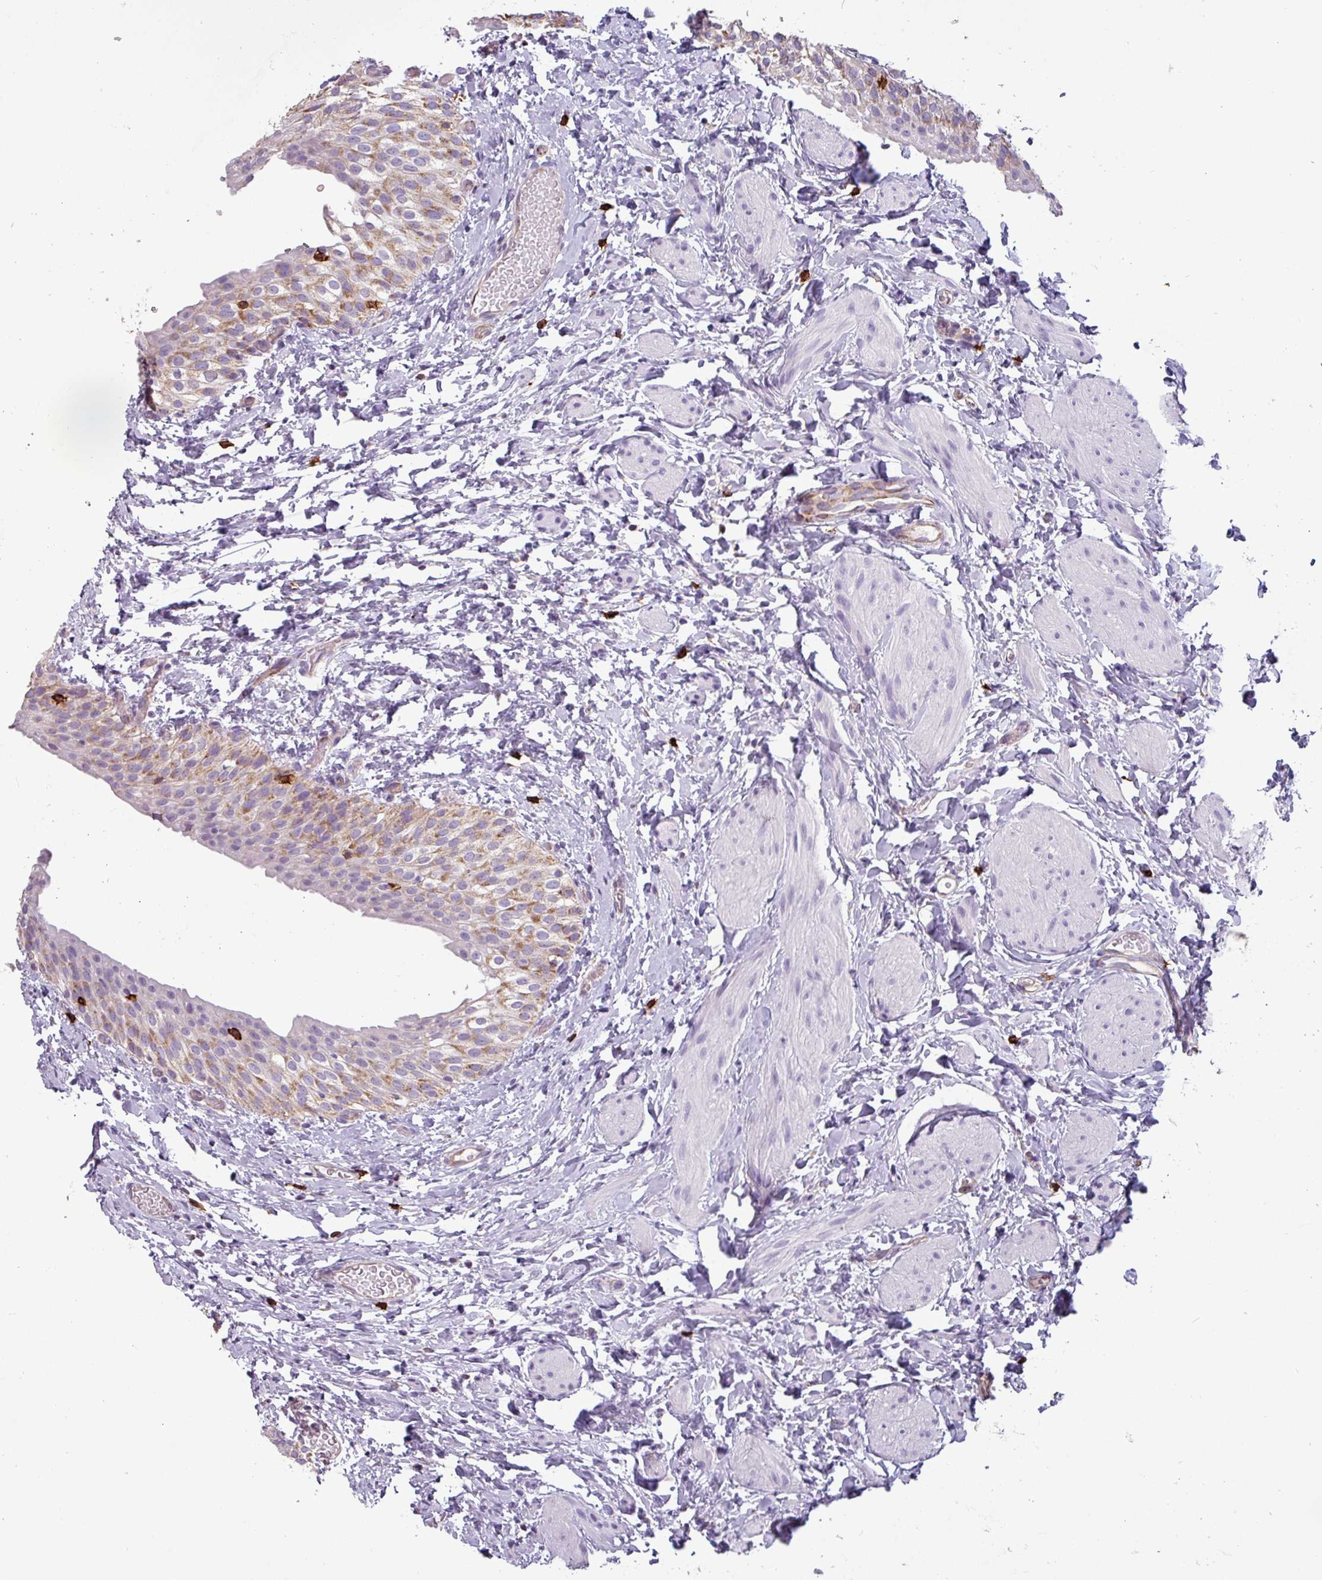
{"staining": {"intensity": "moderate", "quantity": ">75%", "location": "cytoplasmic/membranous"}, "tissue": "urinary bladder", "cell_type": "Urothelial cells", "image_type": "normal", "snomed": [{"axis": "morphology", "description": "Normal tissue, NOS"}, {"axis": "topography", "description": "Urinary bladder"}], "caption": "Immunohistochemical staining of normal human urinary bladder reveals moderate cytoplasmic/membranous protein expression in about >75% of urothelial cells.", "gene": "CD8A", "patient": {"sex": "male", "age": 1}}